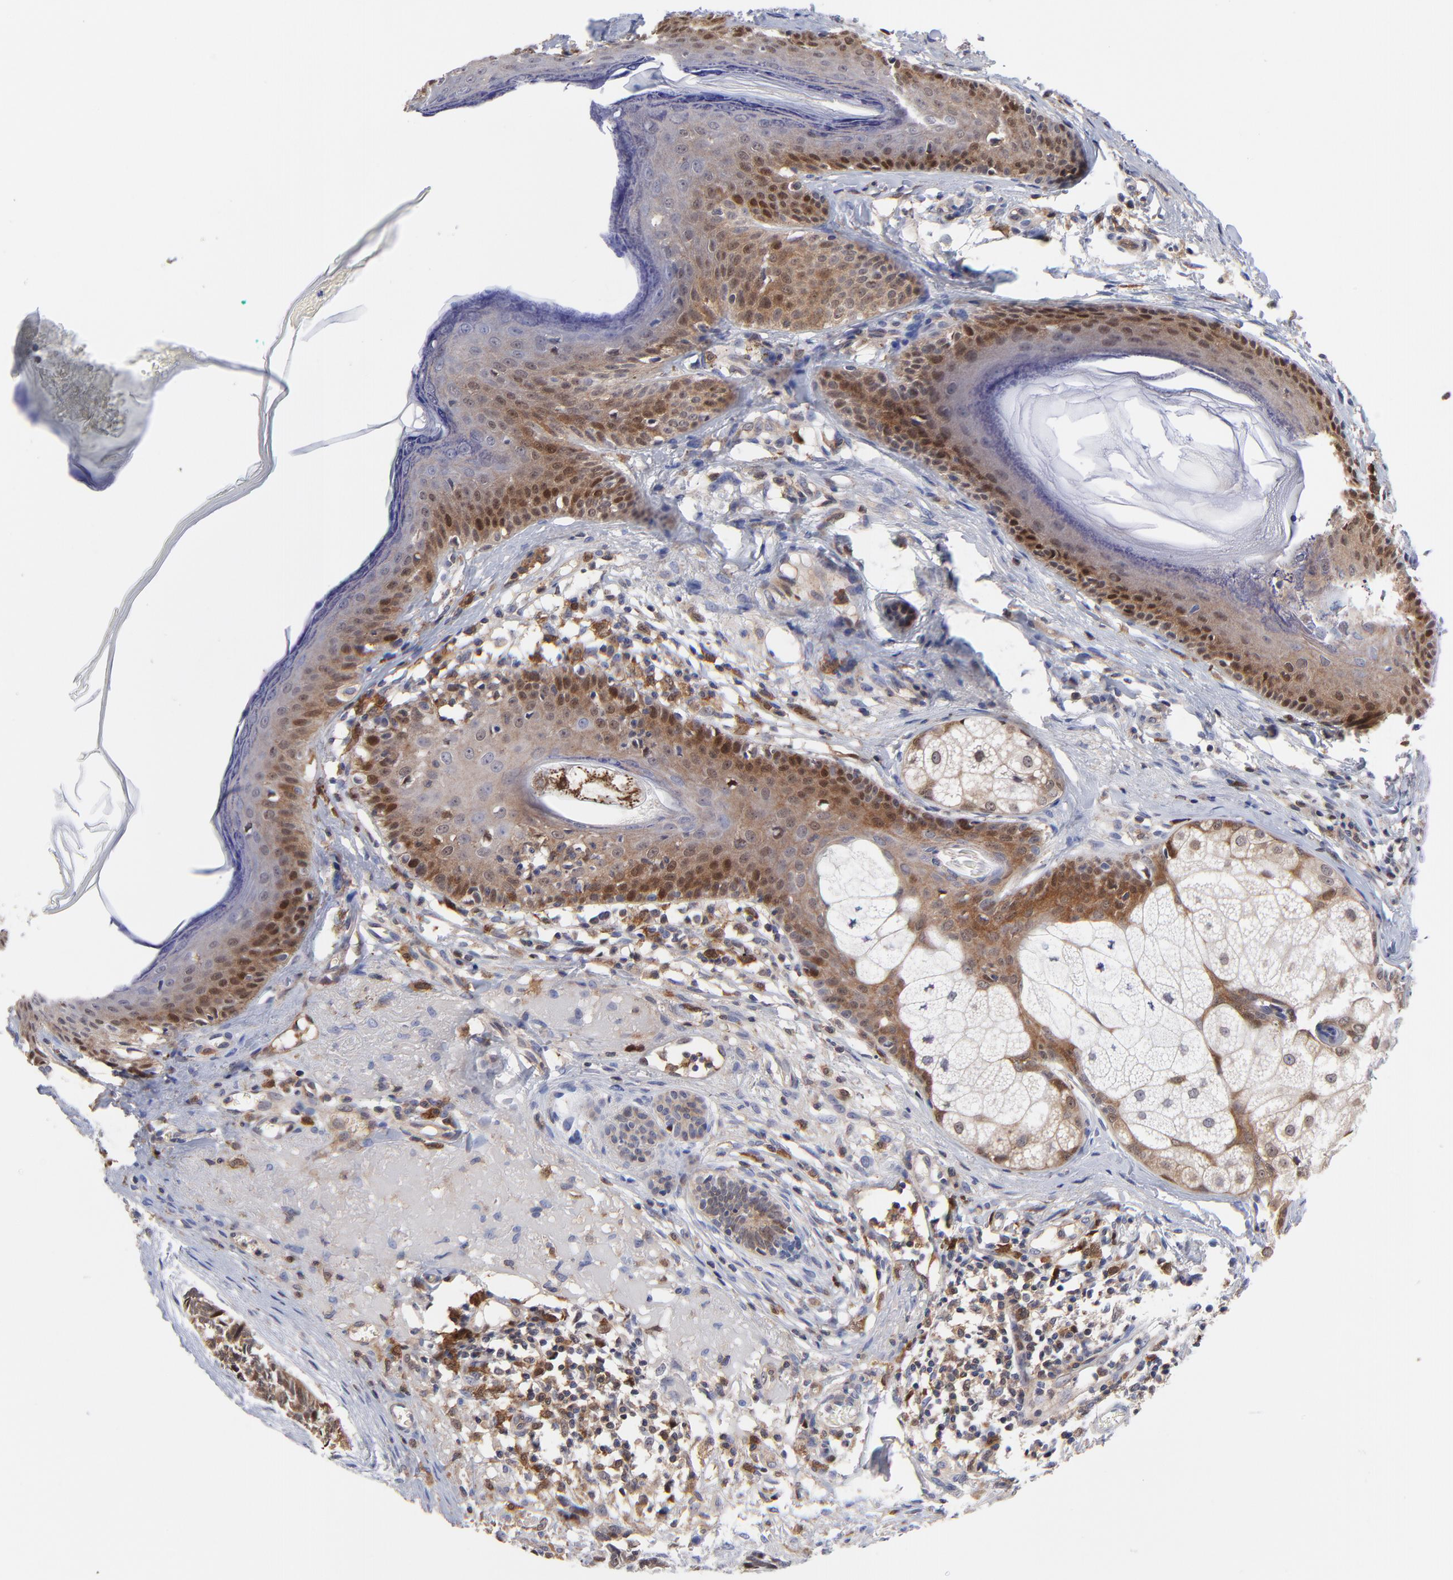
{"staining": {"intensity": "moderate", "quantity": ">75%", "location": "cytoplasmic/membranous,nuclear"}, "tissue": "skin cancer", "cell_type": "Tumor cells", "image_type": "cancer", "snomed": [{"axis": "morphology", "description": "Basal cell carcinoma"}, {"axis": "topography", "description": "Skin"}], "caption": "This micrograph displays immunohistochemistry staining of human skin cancer (basal cell carcinoma), with medium moderate cytoplasmic/membranous and nuclear positivity in approximately >75% of tumor cells.", "gene": "DCTPP1", "patient": {"sex": "male", "age": 63}}